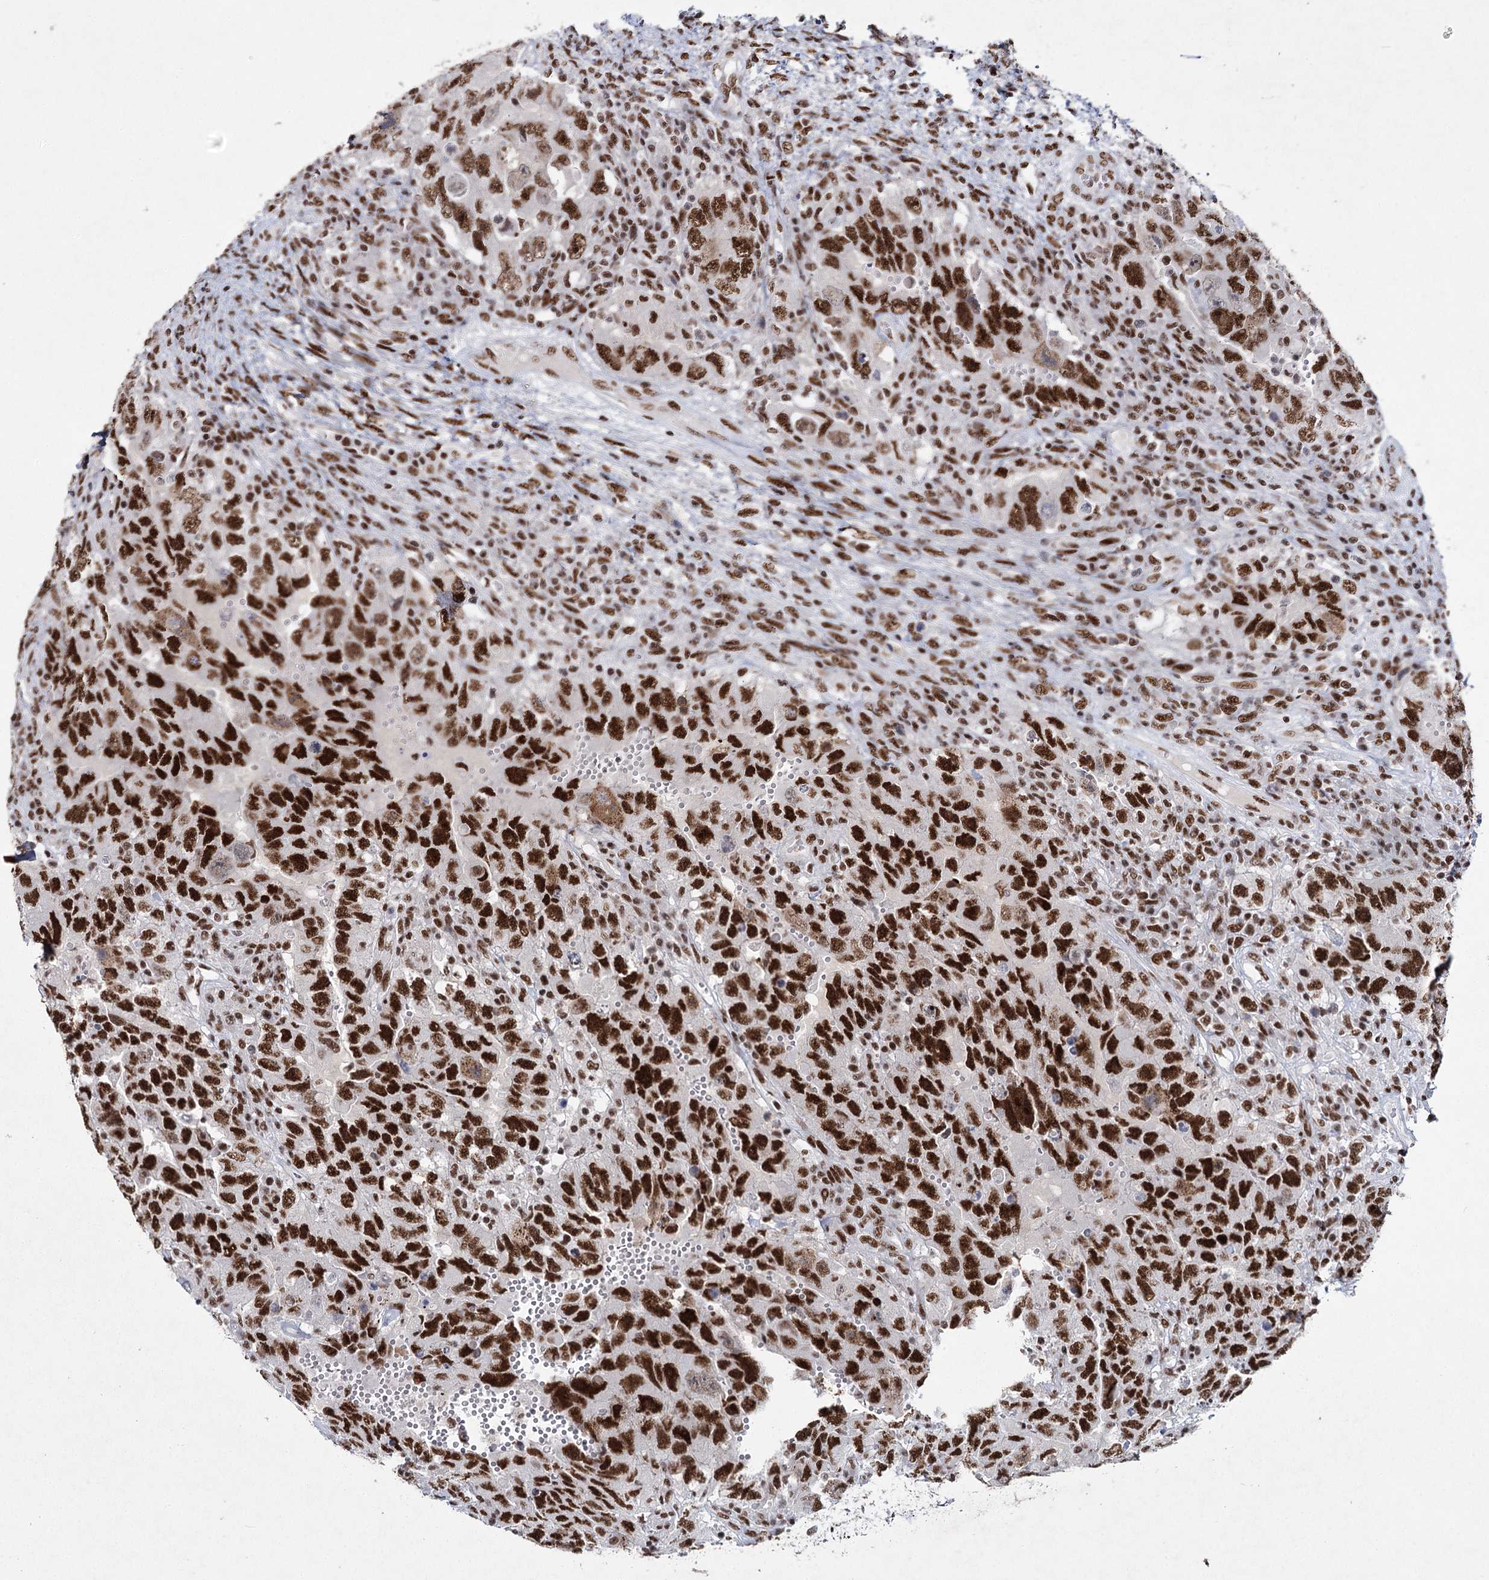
{"staining": {"intensity": "strong", "quantity": ">75%", "location": "nuclear"}, "tissue": "testis cancer", "cell_type": "Tumor cells", "image_type": "cancer", "snomed": [{"axis": "morphology", "description": "Carcinoma, Embryonal, NOS"}, {"axis": "topography", "description": "Testis"}], "caption": "Immunohistochemical staining of testis embryonal carcinoma demonstrates high levels of strong nuclear staining in approximately >75% of tumor cells. (Brightfield microscopy of DAB IHC at high magnification).", "gene": "SCAF8", "patient": {"sex": "male", "age": 26}}